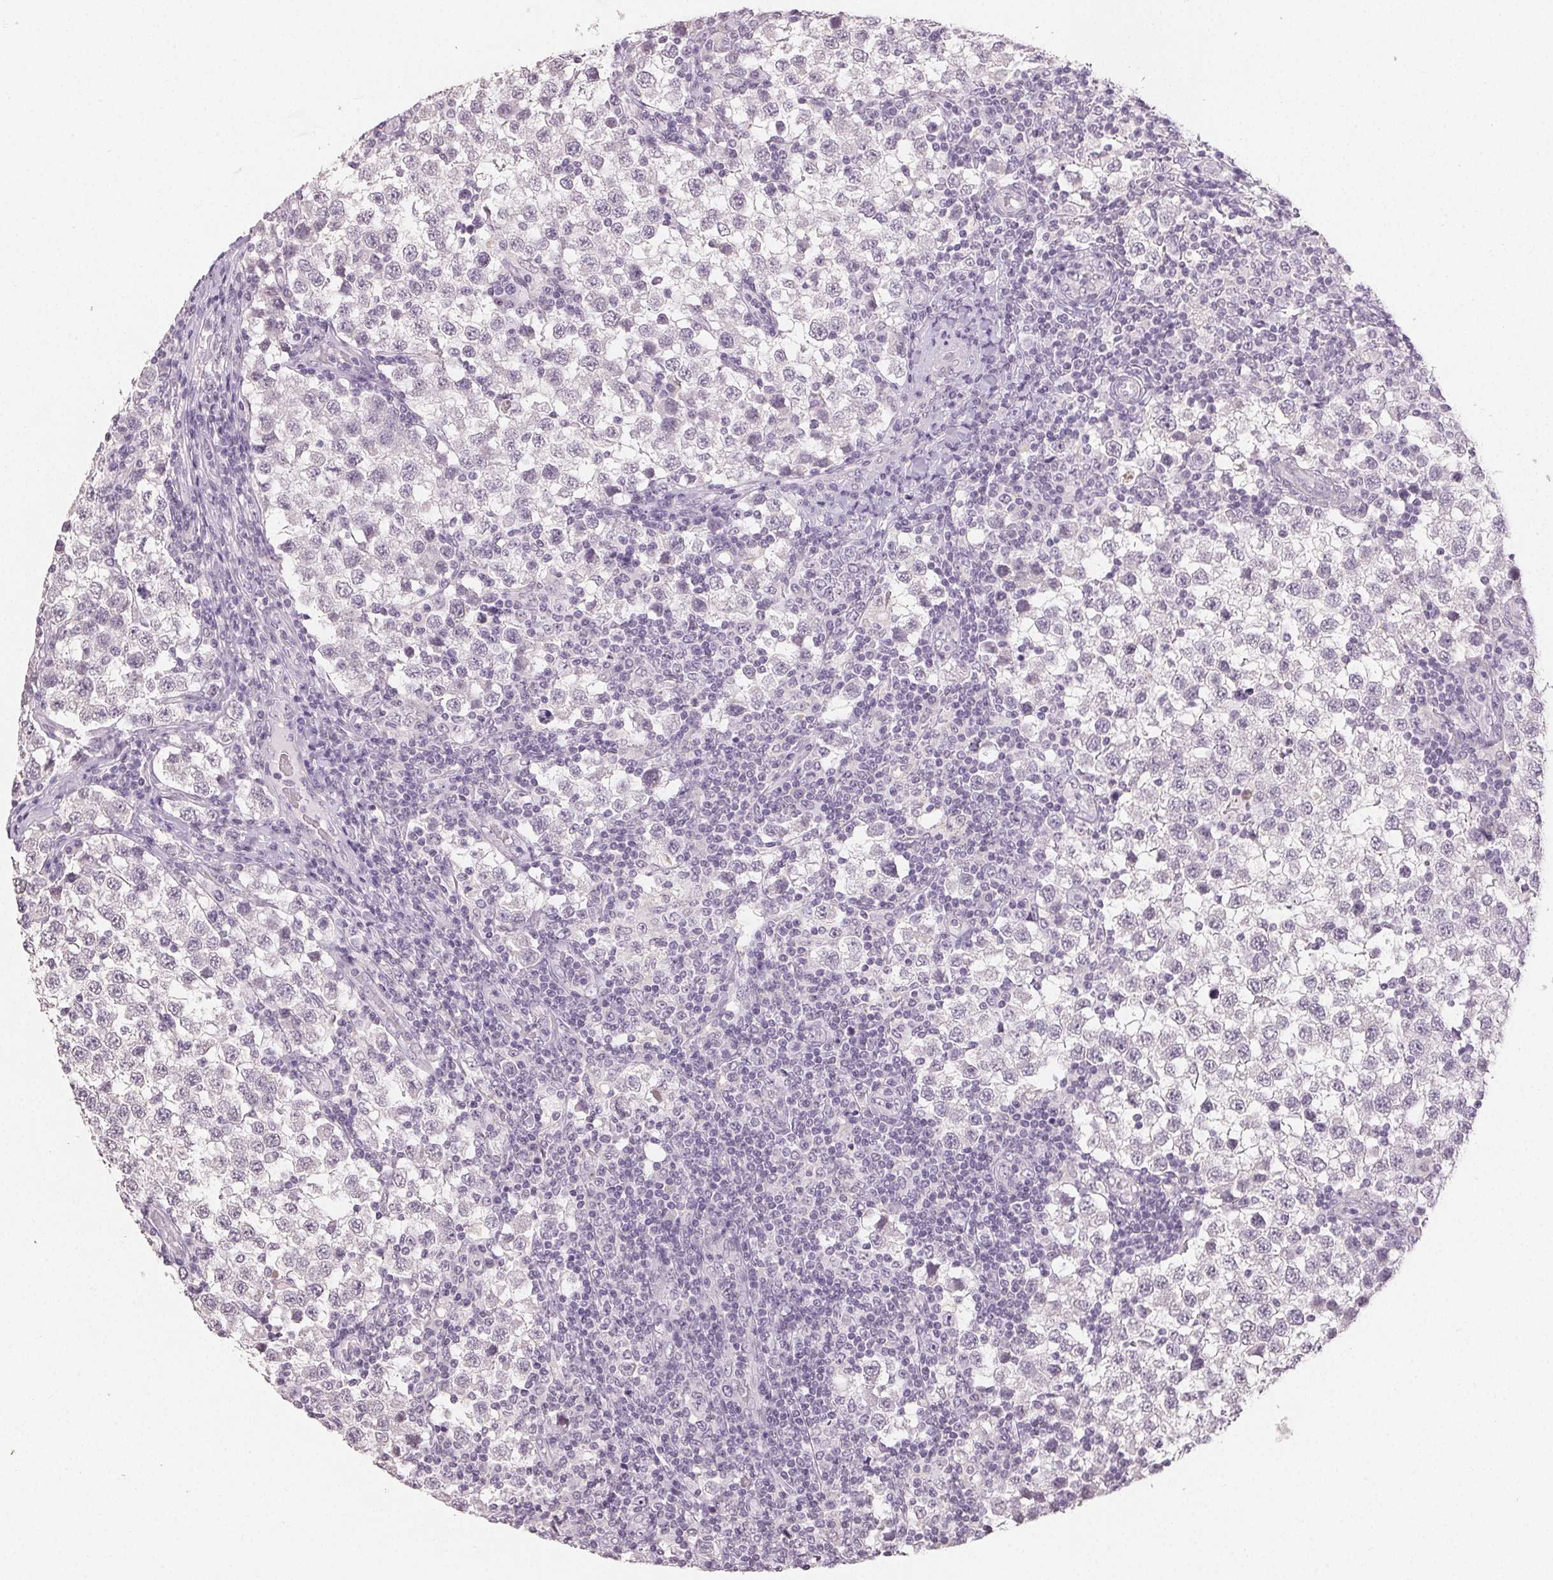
{"staining": {"intensity": "negative", "quantity": "none", "location": "none"}, "tissue": "testis cancer", "cell_type": "Tumor cells", "image_type": "cancer", "snomed": [{"axis": "morphology", "description": "Seminoma, NOS"}, {"axis": "topography", "description": "Testis"}], "caption": "Immunohistochemical staining of seminoma (testis) displays no significant positivity in tumor cells.", "gene": "TMEM174", "patient": {"sex": "male", "age": 34}}